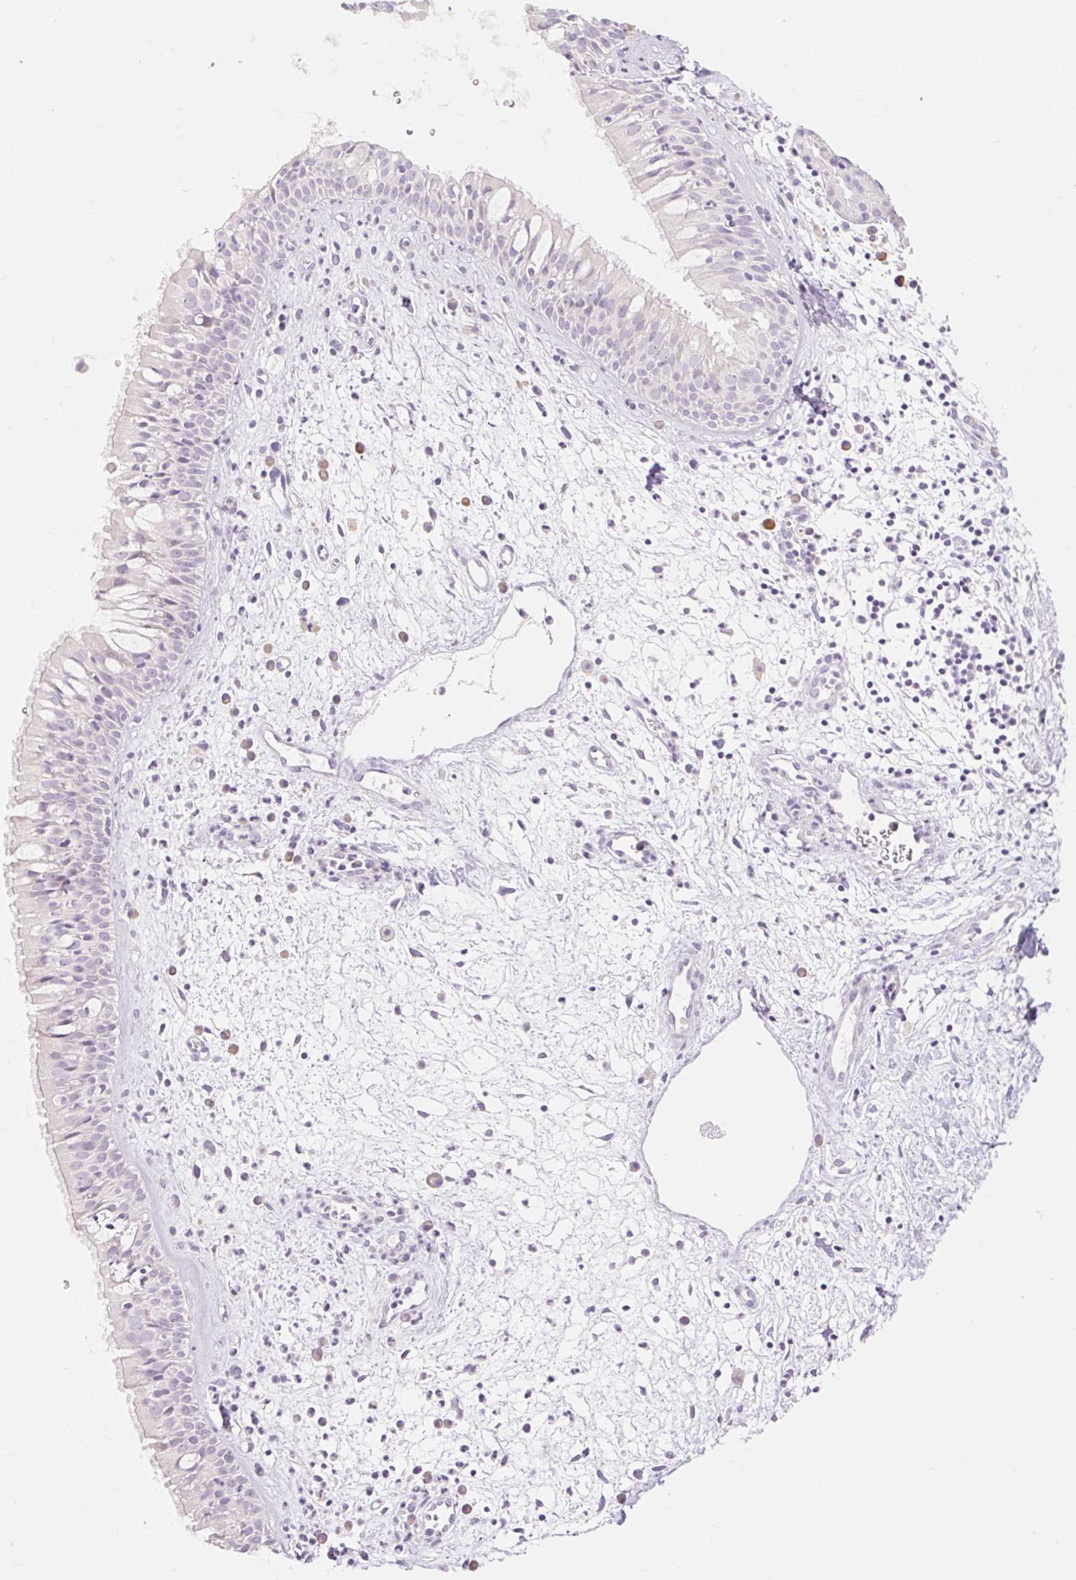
{"staining": {"intensity": "weak", "quantity": "<25%", "location": "cytoplasmic/membranous"}, "tissue": "nasopharynx", "cell_type": "Respiratory epithelial cells", "image_type": "normal", "snomed": [{"axis": "morphology", "description": "Normal tissue, NOS"}, {"axis": "topography", "description": "Nasopharynx"}], "caption": "The immunohistochemistry histopathology image has no significant expression in respiratory epithelial cells of nasopharynx.", "gene": "MYO1D", "patient": {"sex": "male", "age": 65}}